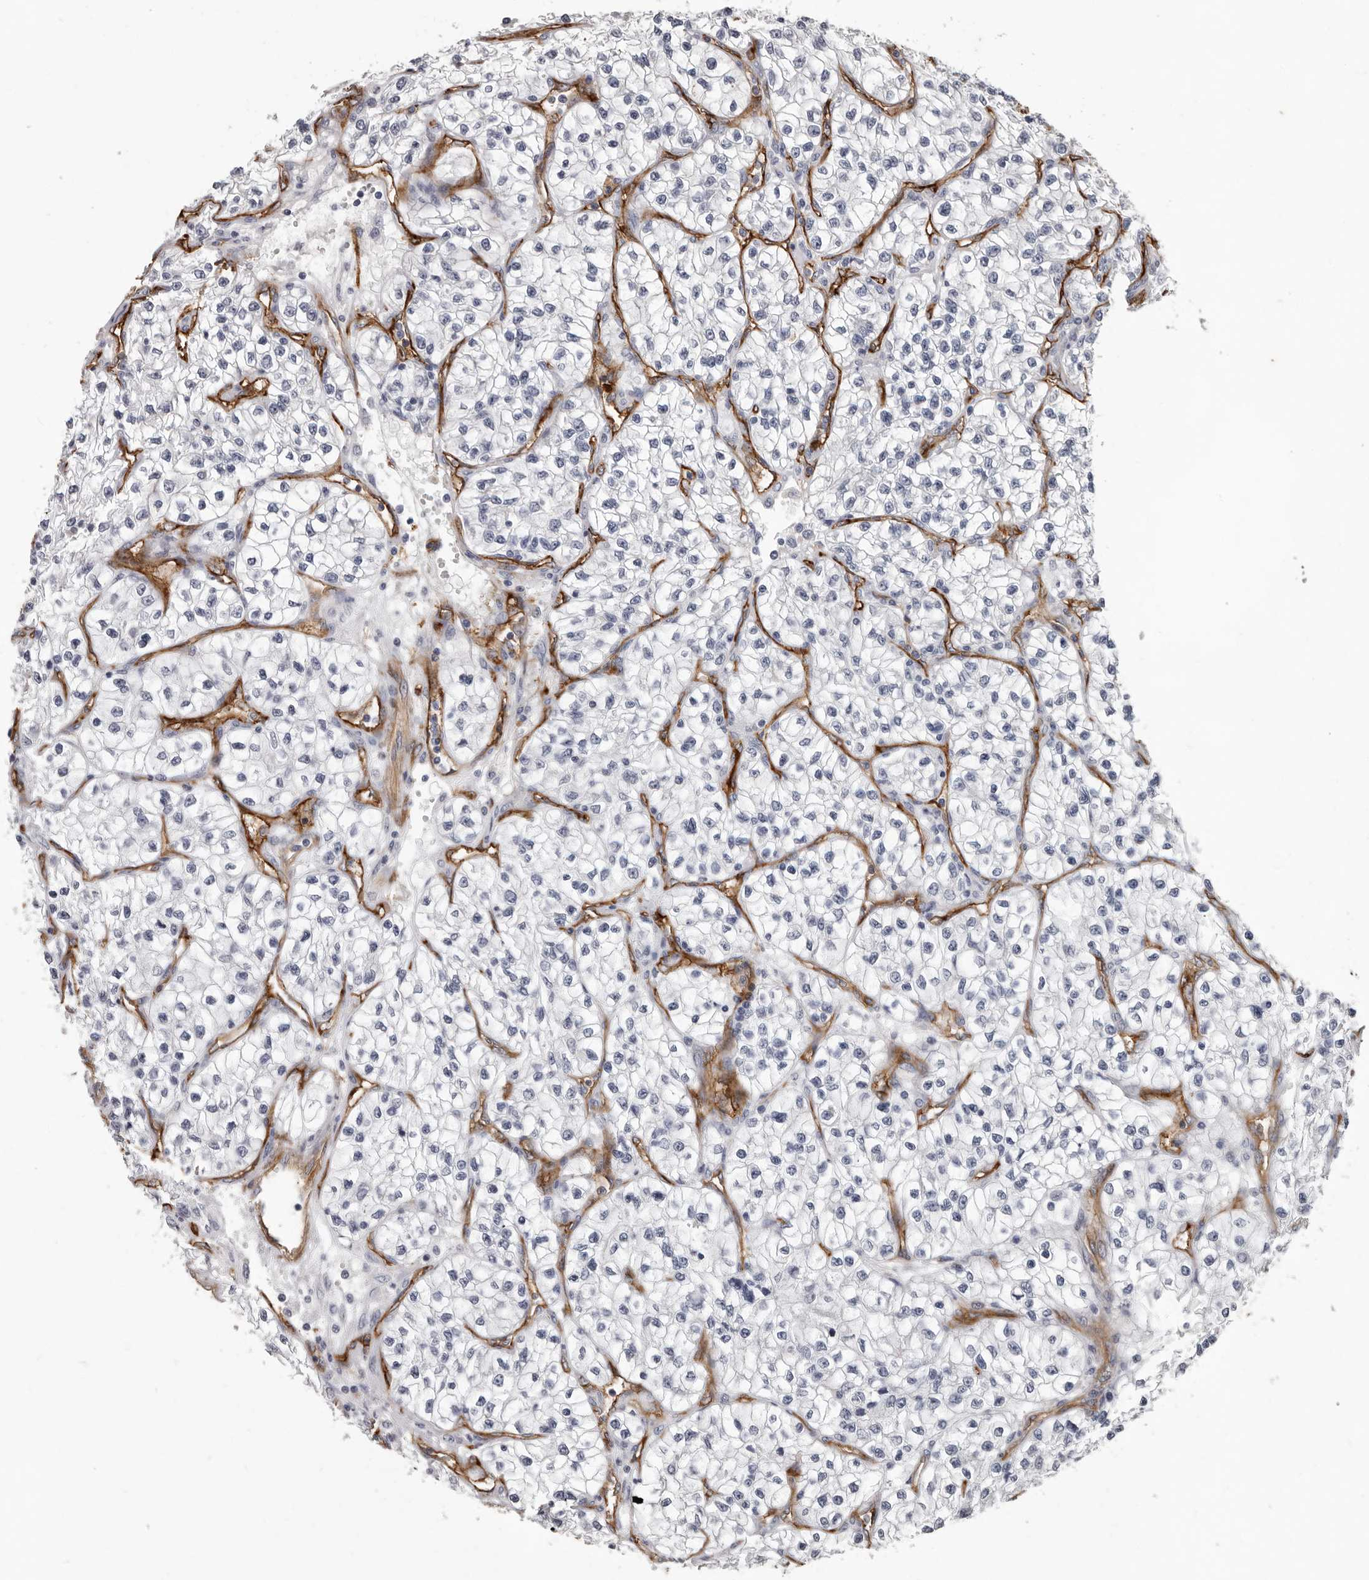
{"staining": {"intensity": "negative", "quantity": "none", "location": "none"}, "tissue": "renal cancer", "cell_type": "Tumor cells", "image_type": "cancer", "snomed": [{"axis": "morphology", "description": "Adenocarcinoma, NOS"}, {"axis": "topography", "description": "Kidney"}], "caption": "Human renal cancer (adenocarcinoma) stained for a protein using IHC reveals no positivity in tumor cells.", "gene": "ADGRL4", "patient": {"sex": "female", "age": 57}}